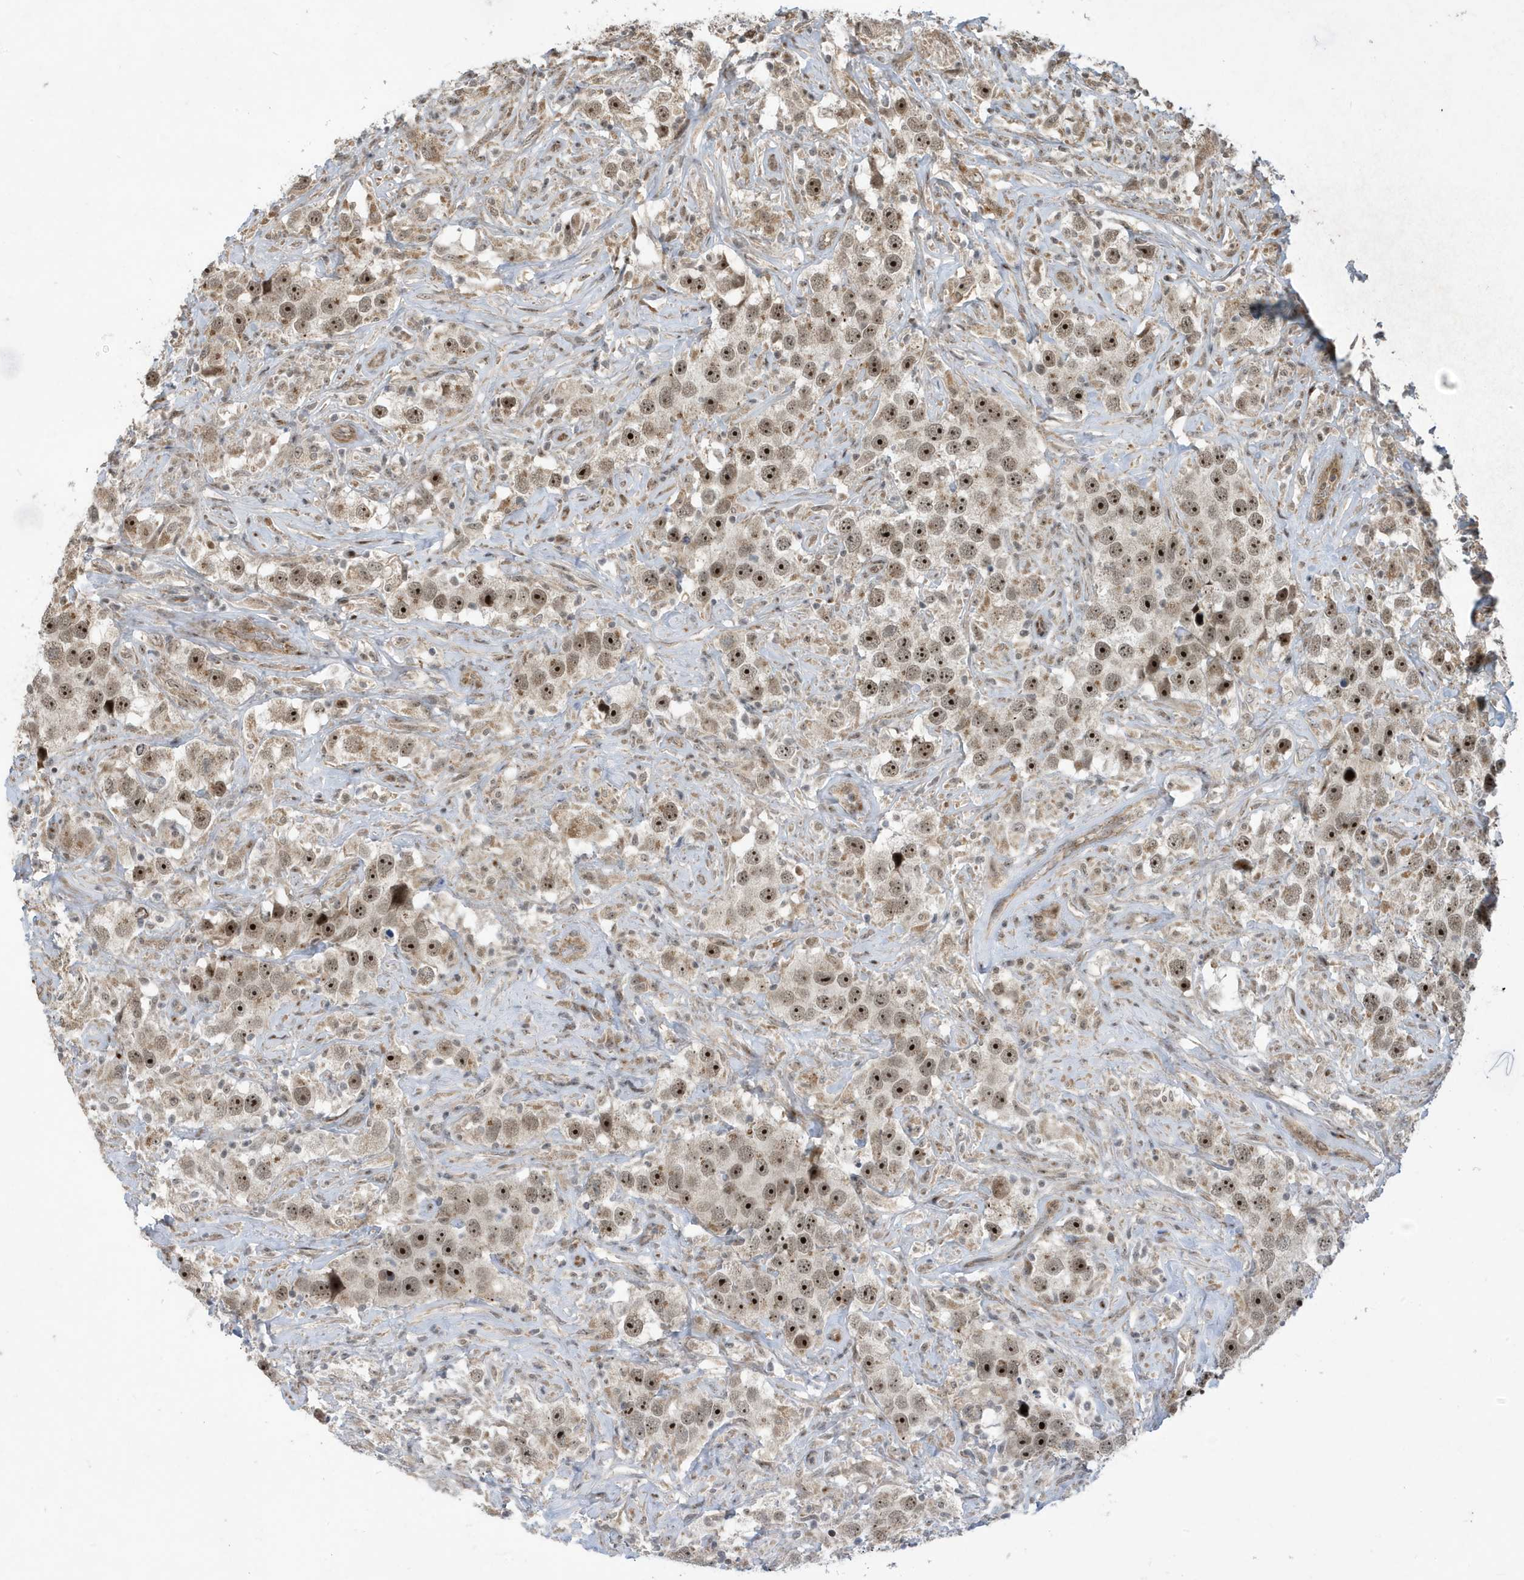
{"staining": {"intensity": "strong", "quantity": ">75%", "location": "nuclear"}, "tissue": "testis cancer", "cell_type": "Tumor cells", "image_type": "cancer", "snomed": [{"axis": "morphology", "description": "Seminoma, NOS"}, {"axis": "topography", "description": "Testis"}], "caption": "Protein staining displays strong nuclear staining in approximately >75% of tumor cells in testis cancer (seminoma). (Stains: DAB in brown, nuclei in blue, Microscopy: brightfield microscopy at high magnification).", "gene": "FAM9B", "patient": {"sex": "male", "age": 49}}